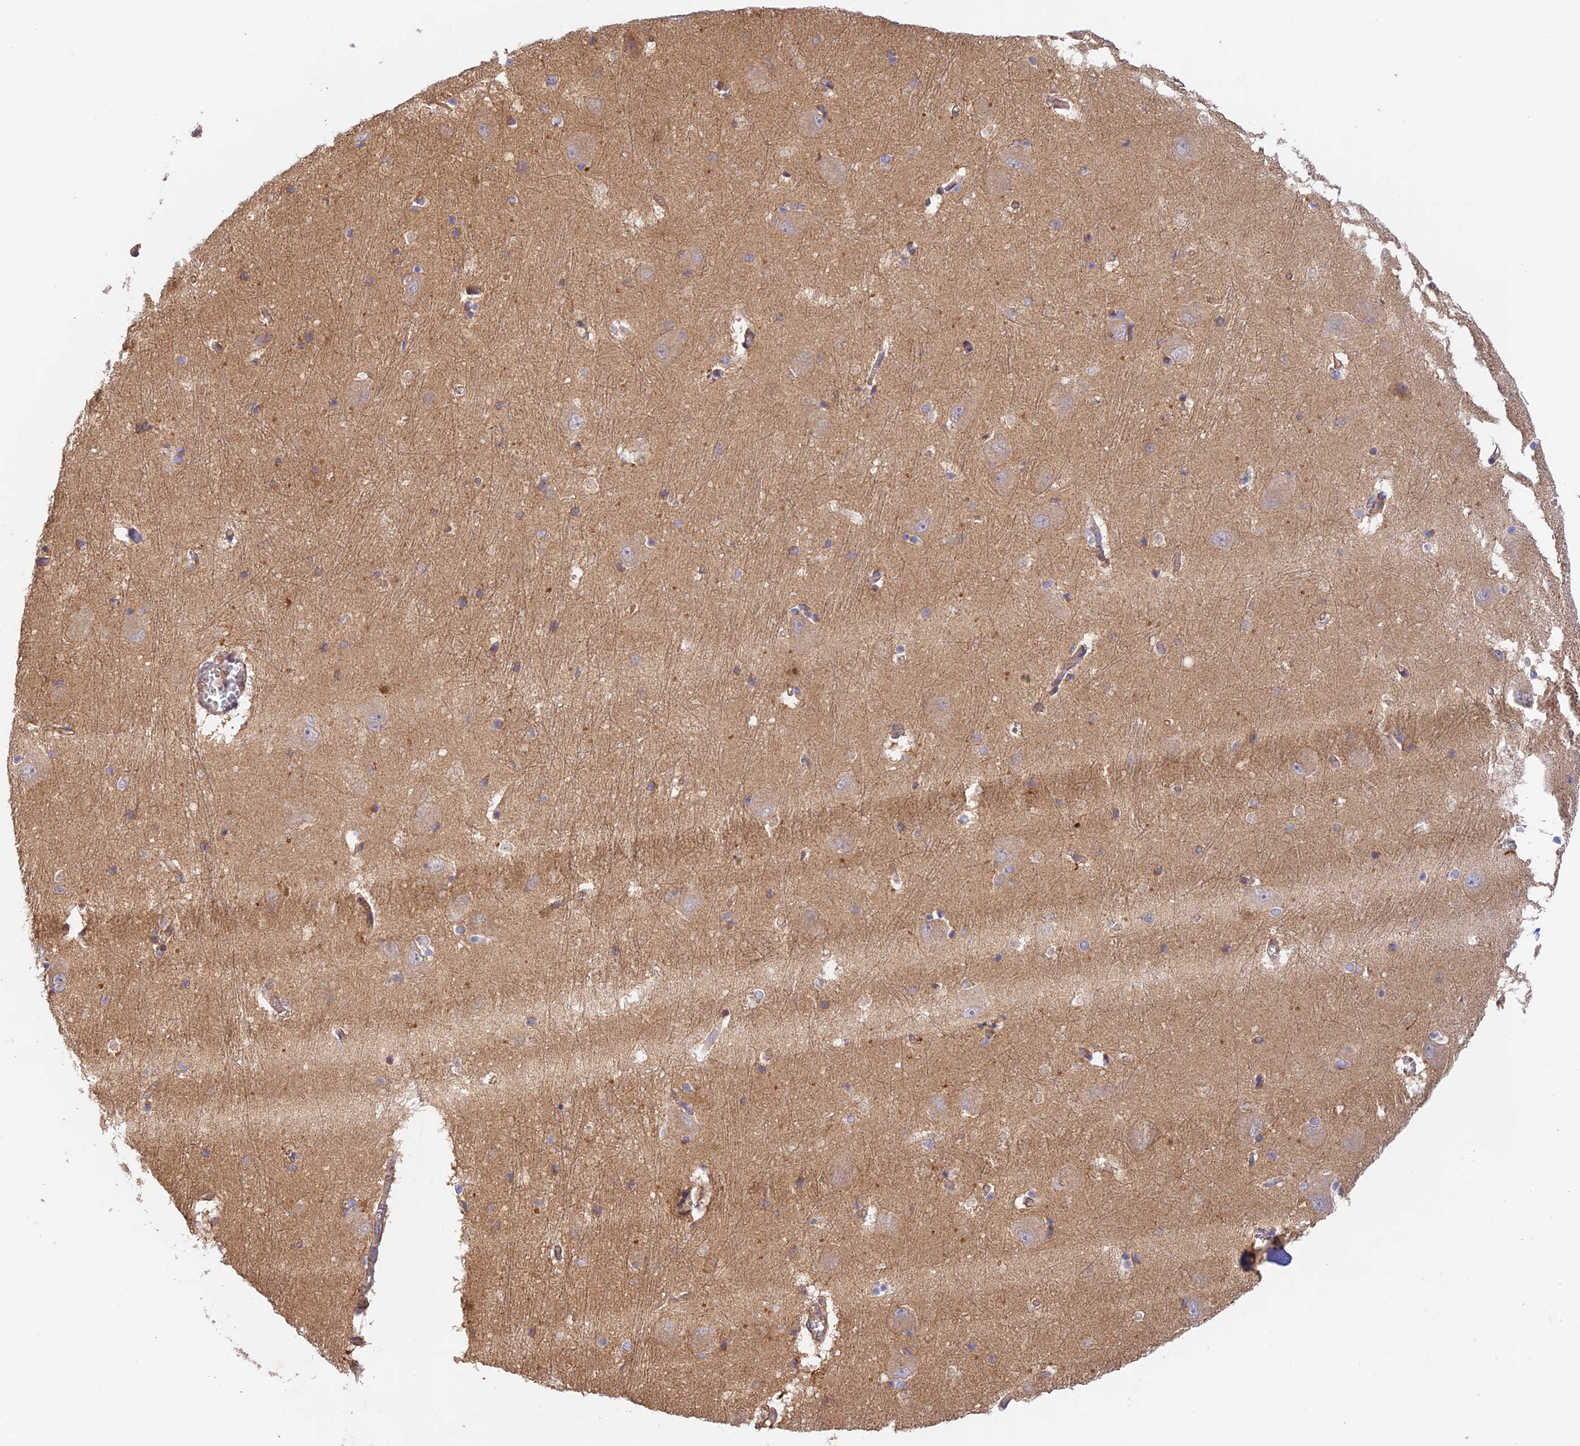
{"staining": {"intensity": "weak", "quantity": "25%-75%", "location": "cytoplasmic/membranous"}, "tissue": "caudate", "cell_type": "Glial cells", "image_type": "normal", "snomed": [{"axis": "morphology", "description": "Normal tissue, NOS"}, {"axis": "topography", "description": "Lateral ventricle wall"}], "caption": "This is a histology image of immunohistochemistry (IHC) staining of normal caudate, which shows weak positivity in the cytoplasmic/membranous of glial cells.", "gene": "MYO9A", "patient": {"sex": "male", "age": 37}}